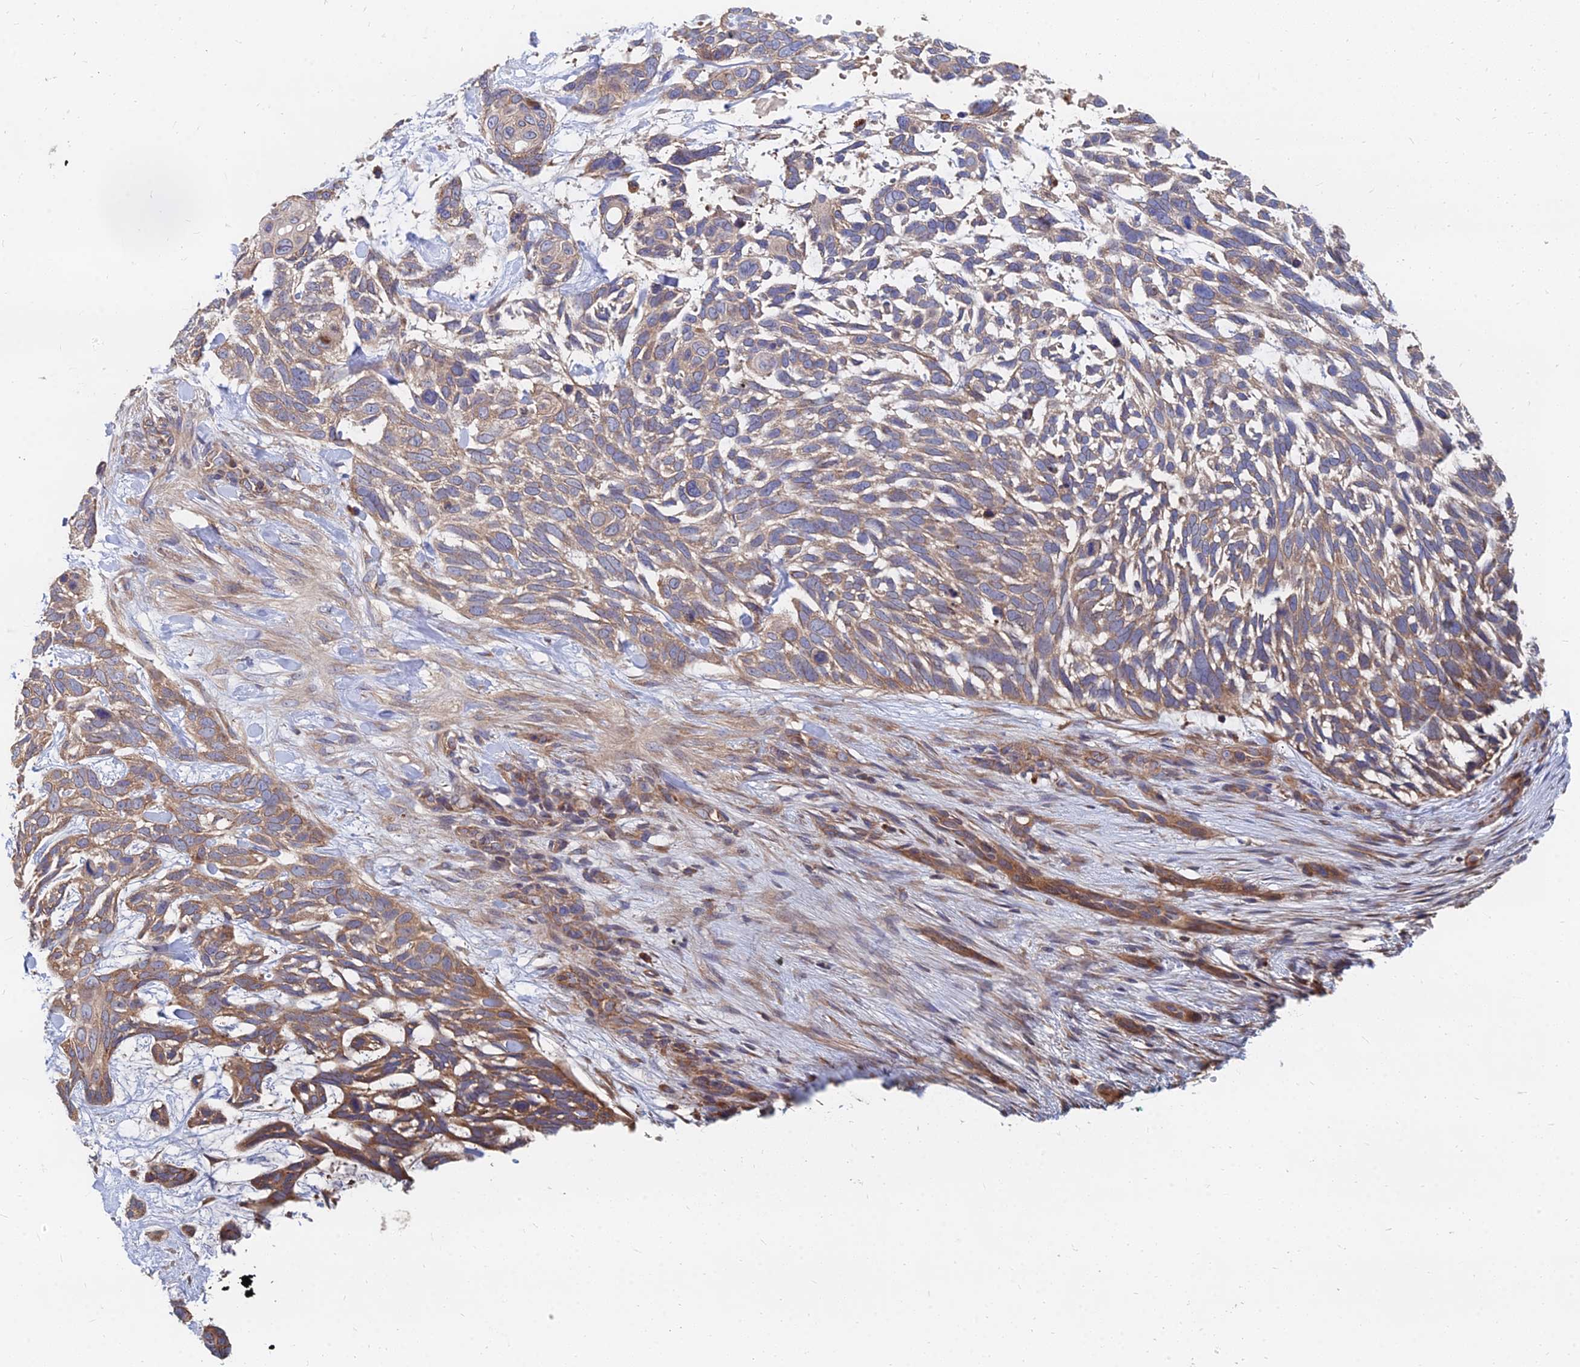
{"staining": {"intensity": "moderate", "quantity": ">75%", "location": "cytoplasmic/membranous"}, "tissue": "skin cancer", "cell_type": "Tumor cells", "image_type": "cancer", "snomed": [{"axis": "morphology", "description": "Basal cell carcinoma"}, {"axis": "topography", "description": "Skin"}], "caption": "Protein expression by immunohistochemistry shows moderate cytoplasmic/membranous expression in about >75% of tumor cells in basal cell carcinoma (skin).", "gene": "CCZ1", "patient": {"sex": "male", "age": 88}}